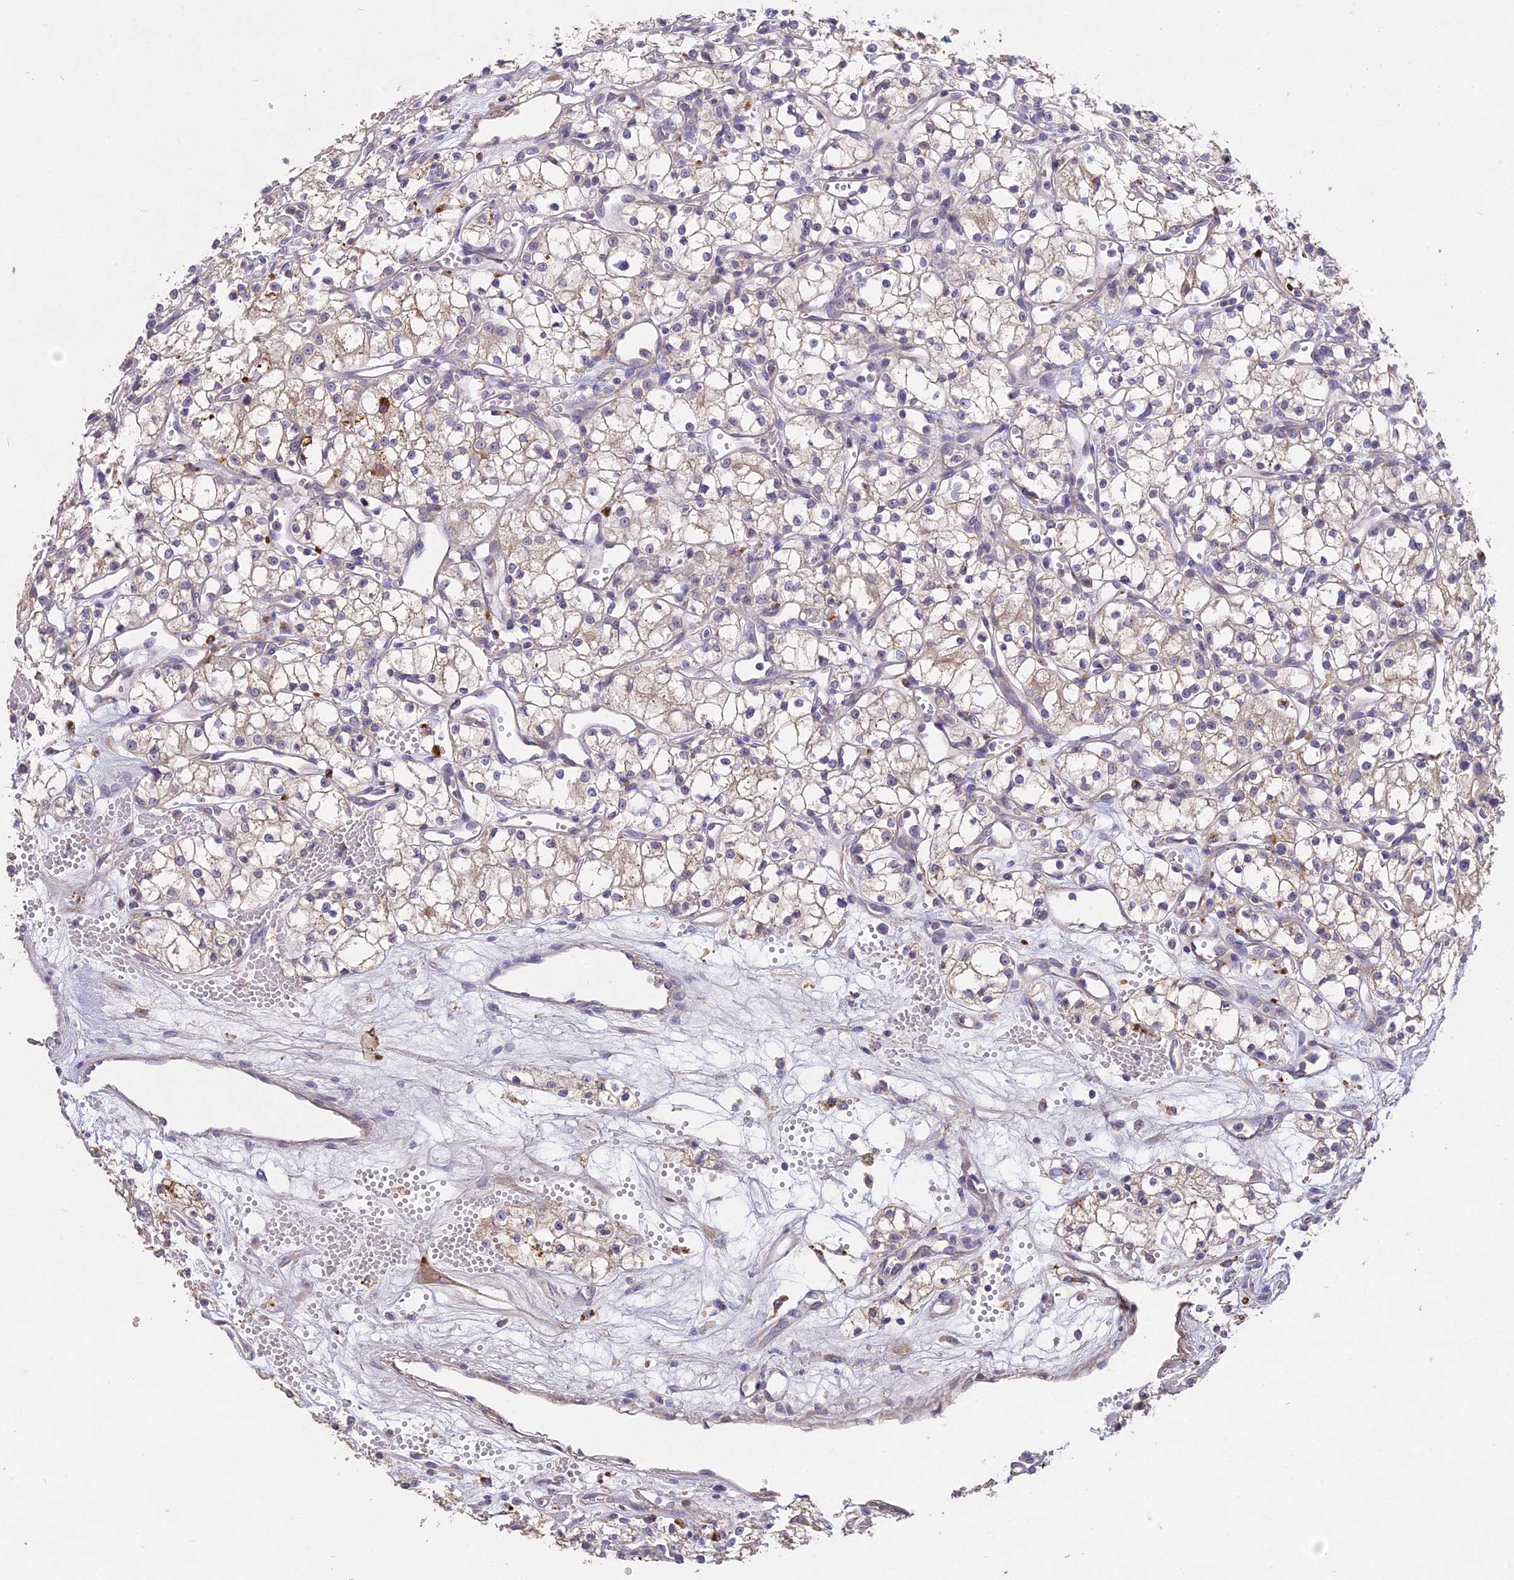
{"staining": {"intensity": "negative", "quantity": "none", "location": "none"}, "tissue": "renal cancer", "cell_type": "Tumor cells", "image_type": "cancer", "snomed": [{"axis": "morphology", "description": "Adenocarcinoma, NOS"}, {"axis": "topography", "description": "Kidney"}], "caption": "Tumor cells are negative for brown protein staining in adenocarcinoma (renal). (Brightfield microscopy of DAB immunohistochemistry (IHC) at high magnification).", "gene": "SLC26A4", "patient": {"sex": "male", "age": 59}}